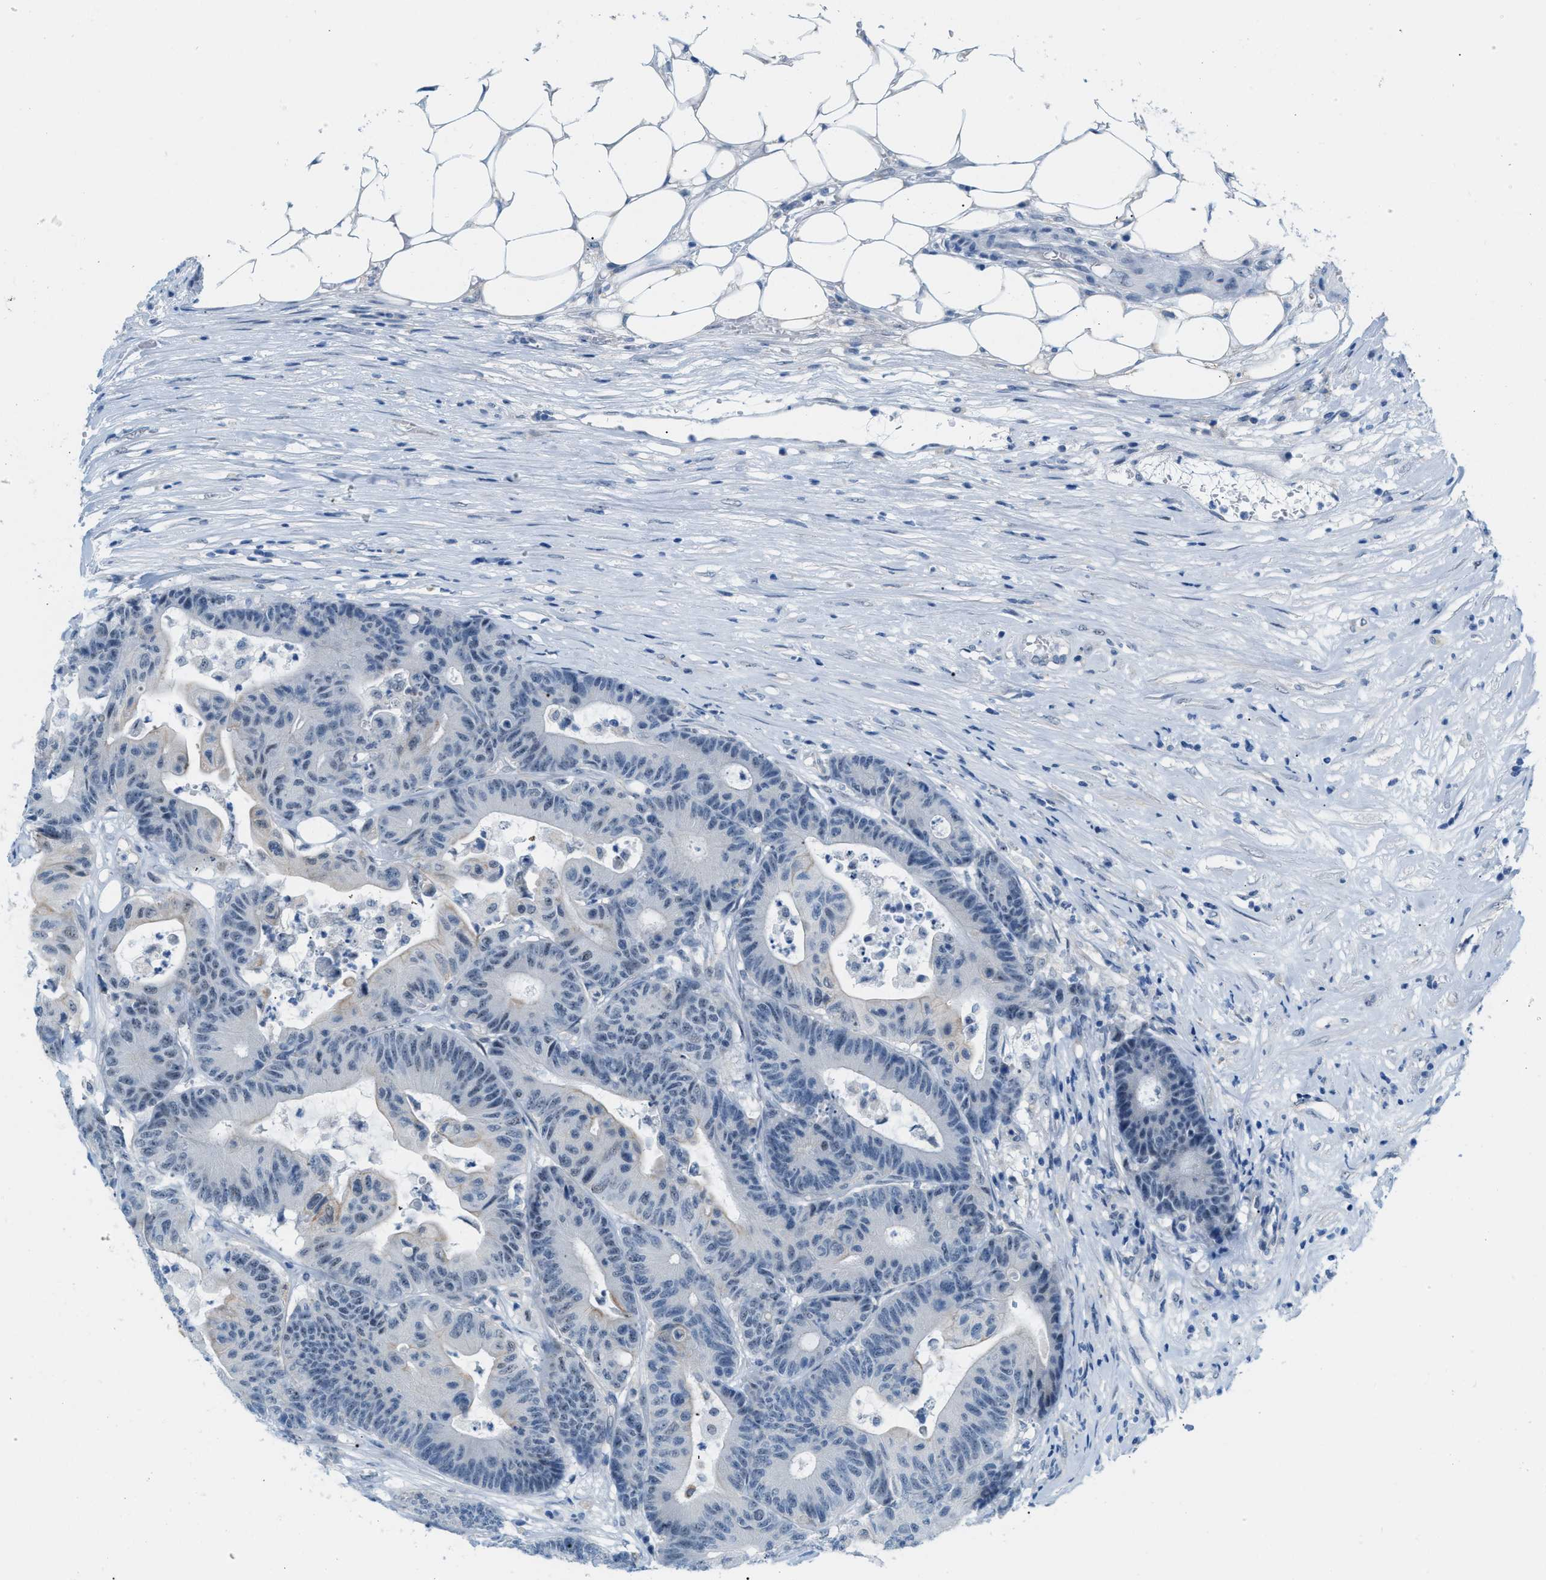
{"staining": {"intensity": "negative", "quantity": "none", "location": "none"}, "tissue": "colorectal cancer", "cell_type": "Tumor cells", "image_type": "cancer", "snomed": [{"axis": "morphology", "description": "Adenocarcinoma, NOS"}, {"axis": "topography", "description": "Colon"}], "caption": "IHC image of colorectal adenocarcinoma stained for a protein (brown), which shows no staining in tumor cells.", "gene": "PHRF1", "patient": {"sex": "female", "age": 84}}